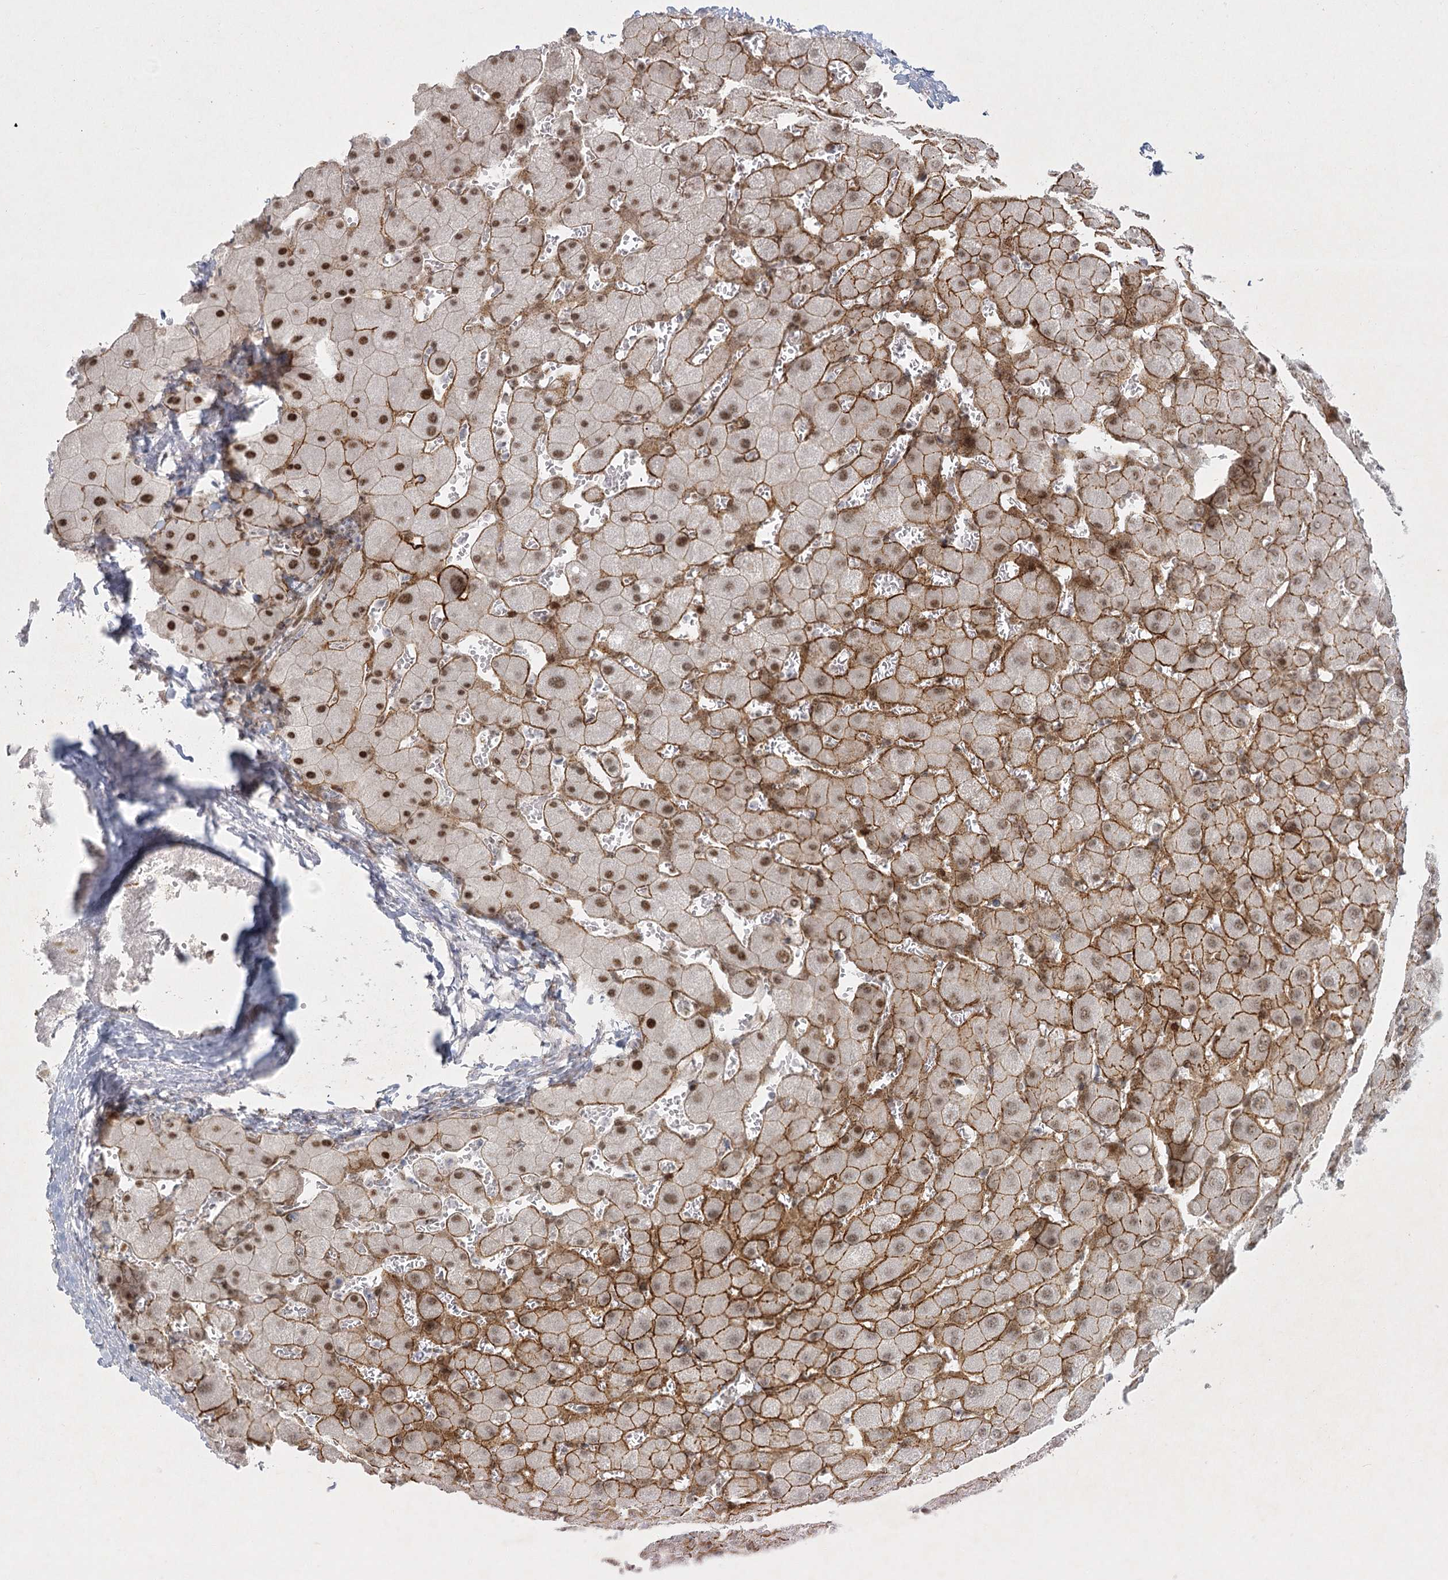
{"staining": {"intensity": "strong", "quantity": ">75%", "location": "cytoplasmic/membranous"}, "tissue": "liver", "cell_type": "Cholangiocytes", "image_type": "normal", "snomed": [{"axis": "morphology", "description": "Normal tissue, NOS"}, {"axis": "topography", "description": "Liver"}], "caption": "Liver stained with DAB (3,3'-diaminobenzidine) immunohistochemistry (IHC) displays high levels of strong cytoplasmic/membranous expression in approximately >75% of cholangiocytes.", "gene": "U2SURP", "patient": {"sex": "female", "age": 63}}